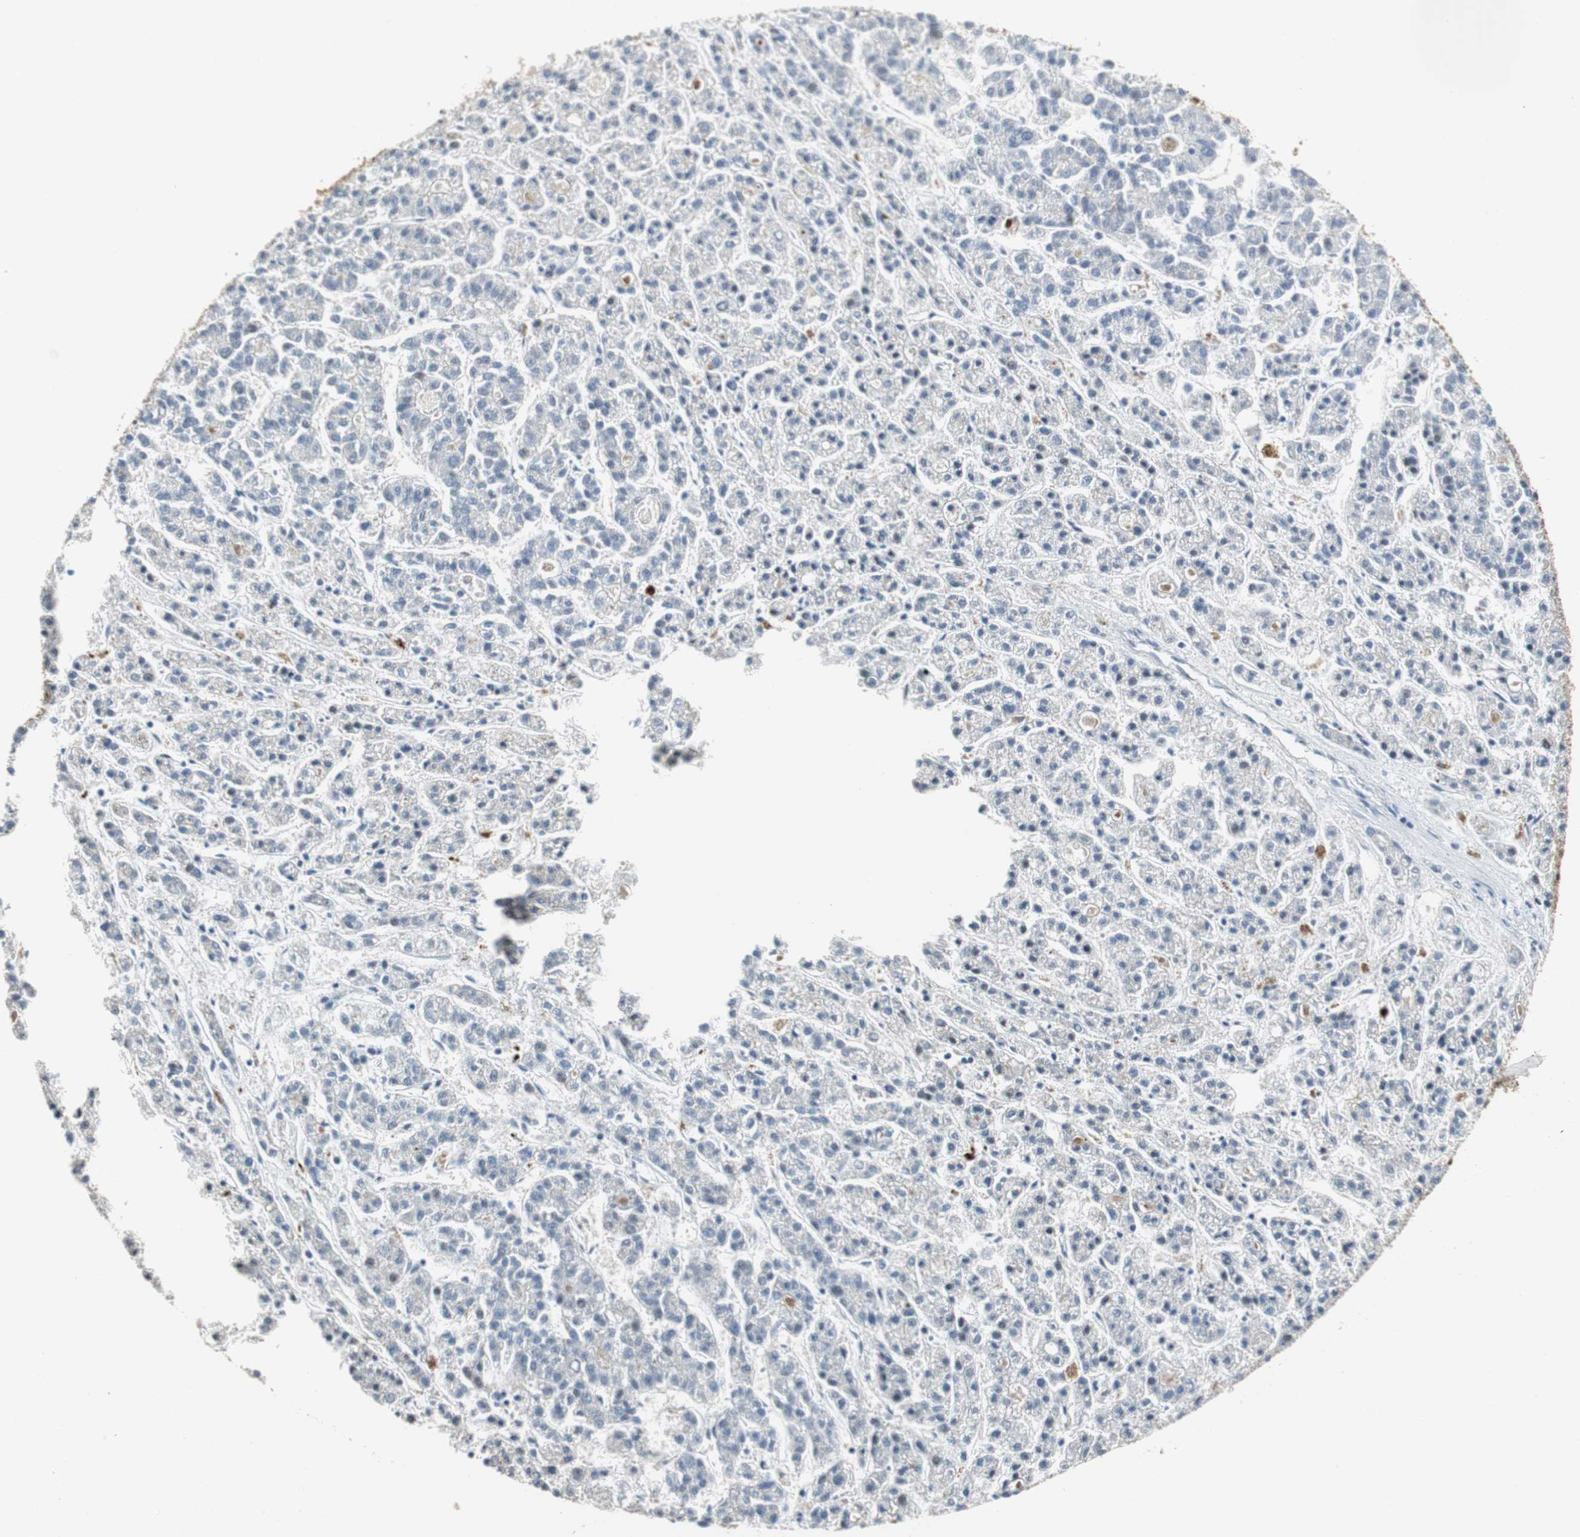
{"staining": {"intensity": "negative", "quantity": "none", "location": "none"}, "tissue": "liver cancer", "cell_type": "Tumor cells", "image_type": "cancer", "snomed": [{"axis": "morphology", "description": "Carcinoma, Hepatocellular, NOS"}, {"axis": "topography", "description": "Liver"}], "caption": "Human liver cancer stained for a protein using IHC demonstrates no staining in tumor cells.", "gene": "GSDMD", "patient": {"sex": "male", "age": 70}}